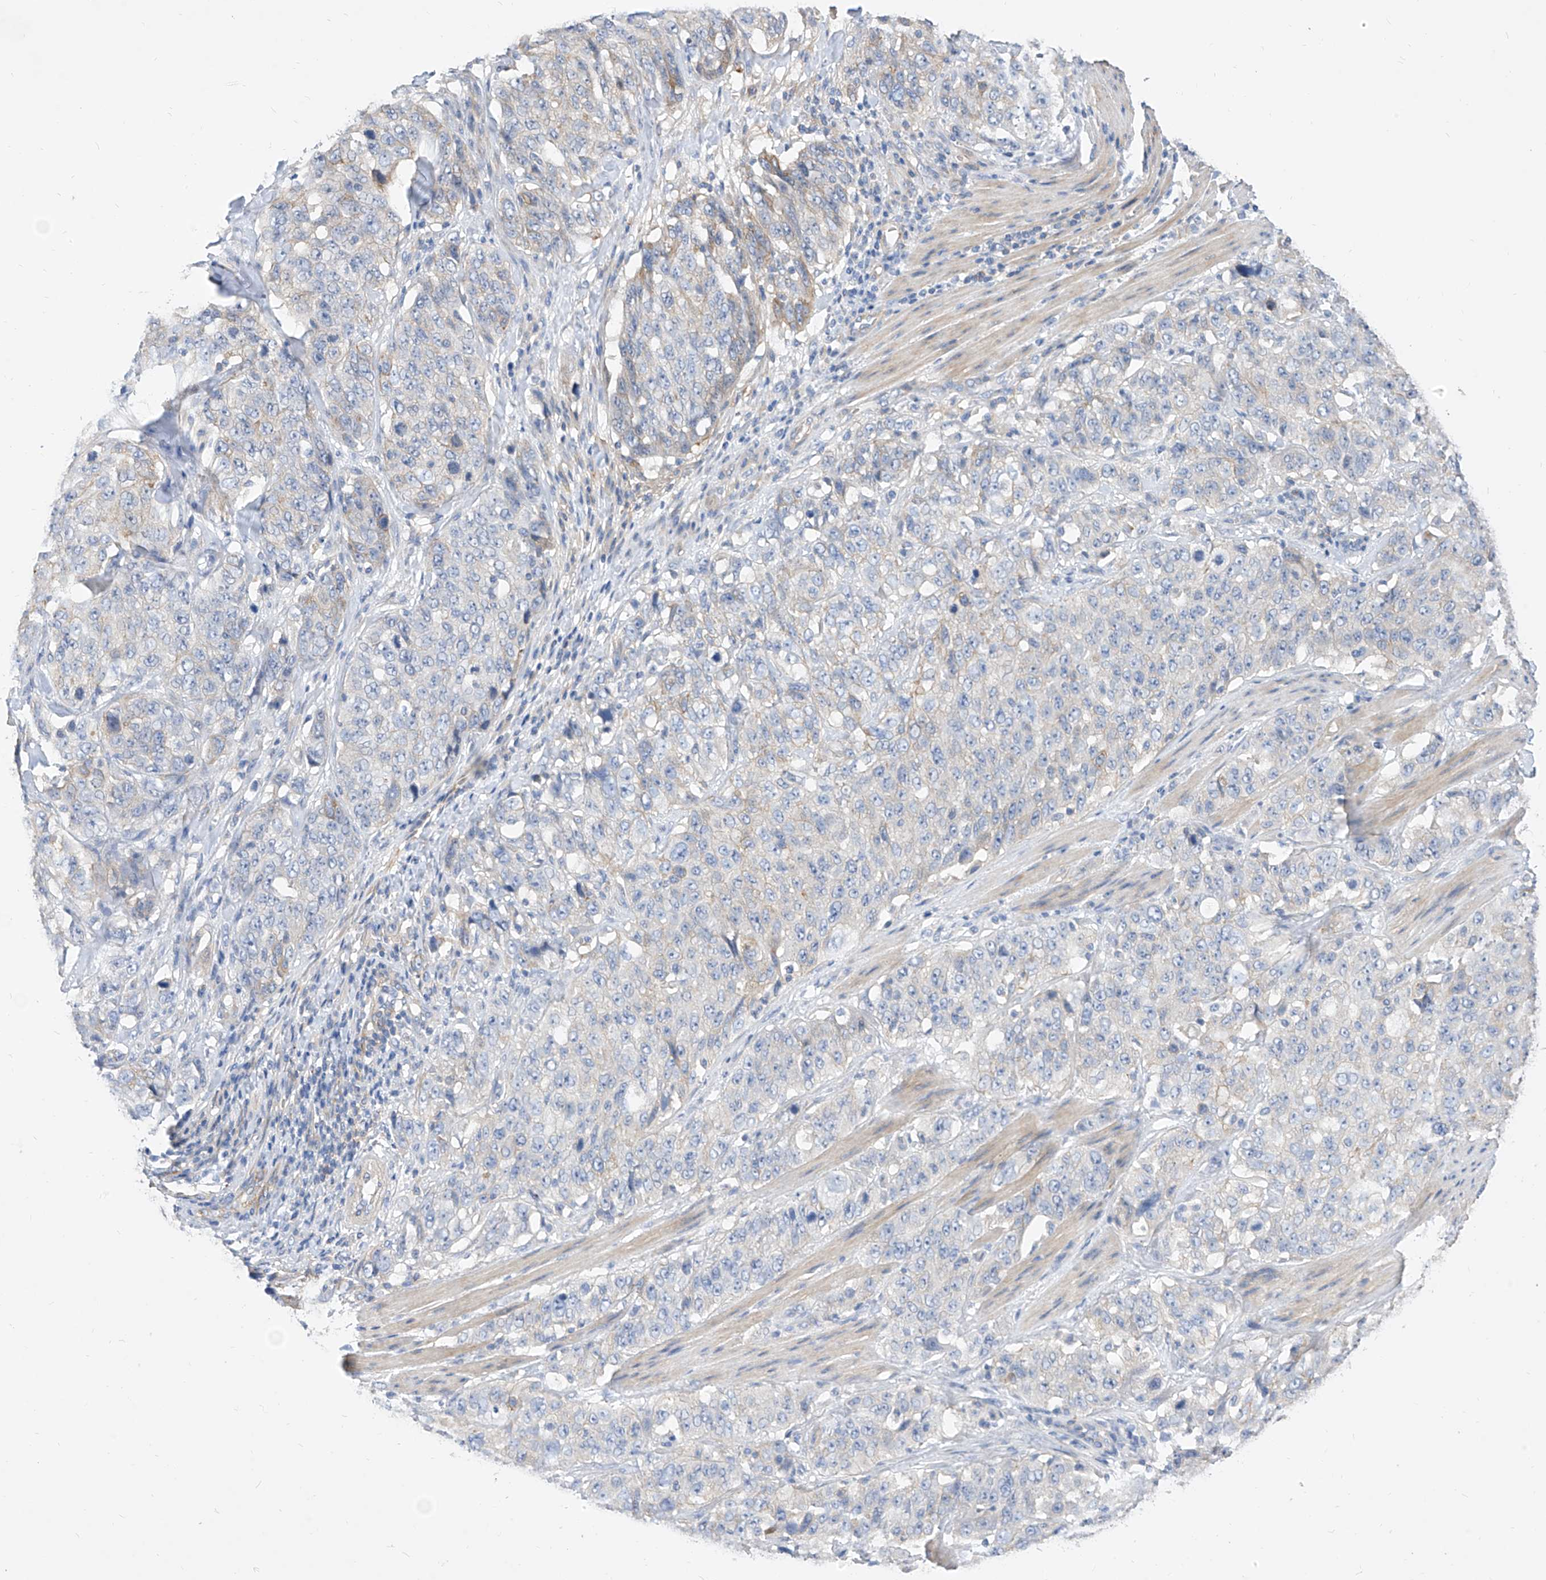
{"staining": {"intensity": "weak", "quantity": "<25%", "location": "cytoplasmic/membranous"}, "tissue": "stomach cancer", "cell_type": "Tumor cells", "image_type": "cancer", "snomed": [{"axis": "morphology", "description": "Adenocarcinoma, NOS"}, {"axis": "topography", "description": "Stomach"}], "caption": "An image of human stomach cancer is negative for staining in tumor cells.", "gene": "SCGB2A1", "patient": {"sex": "male", "age": 48}}